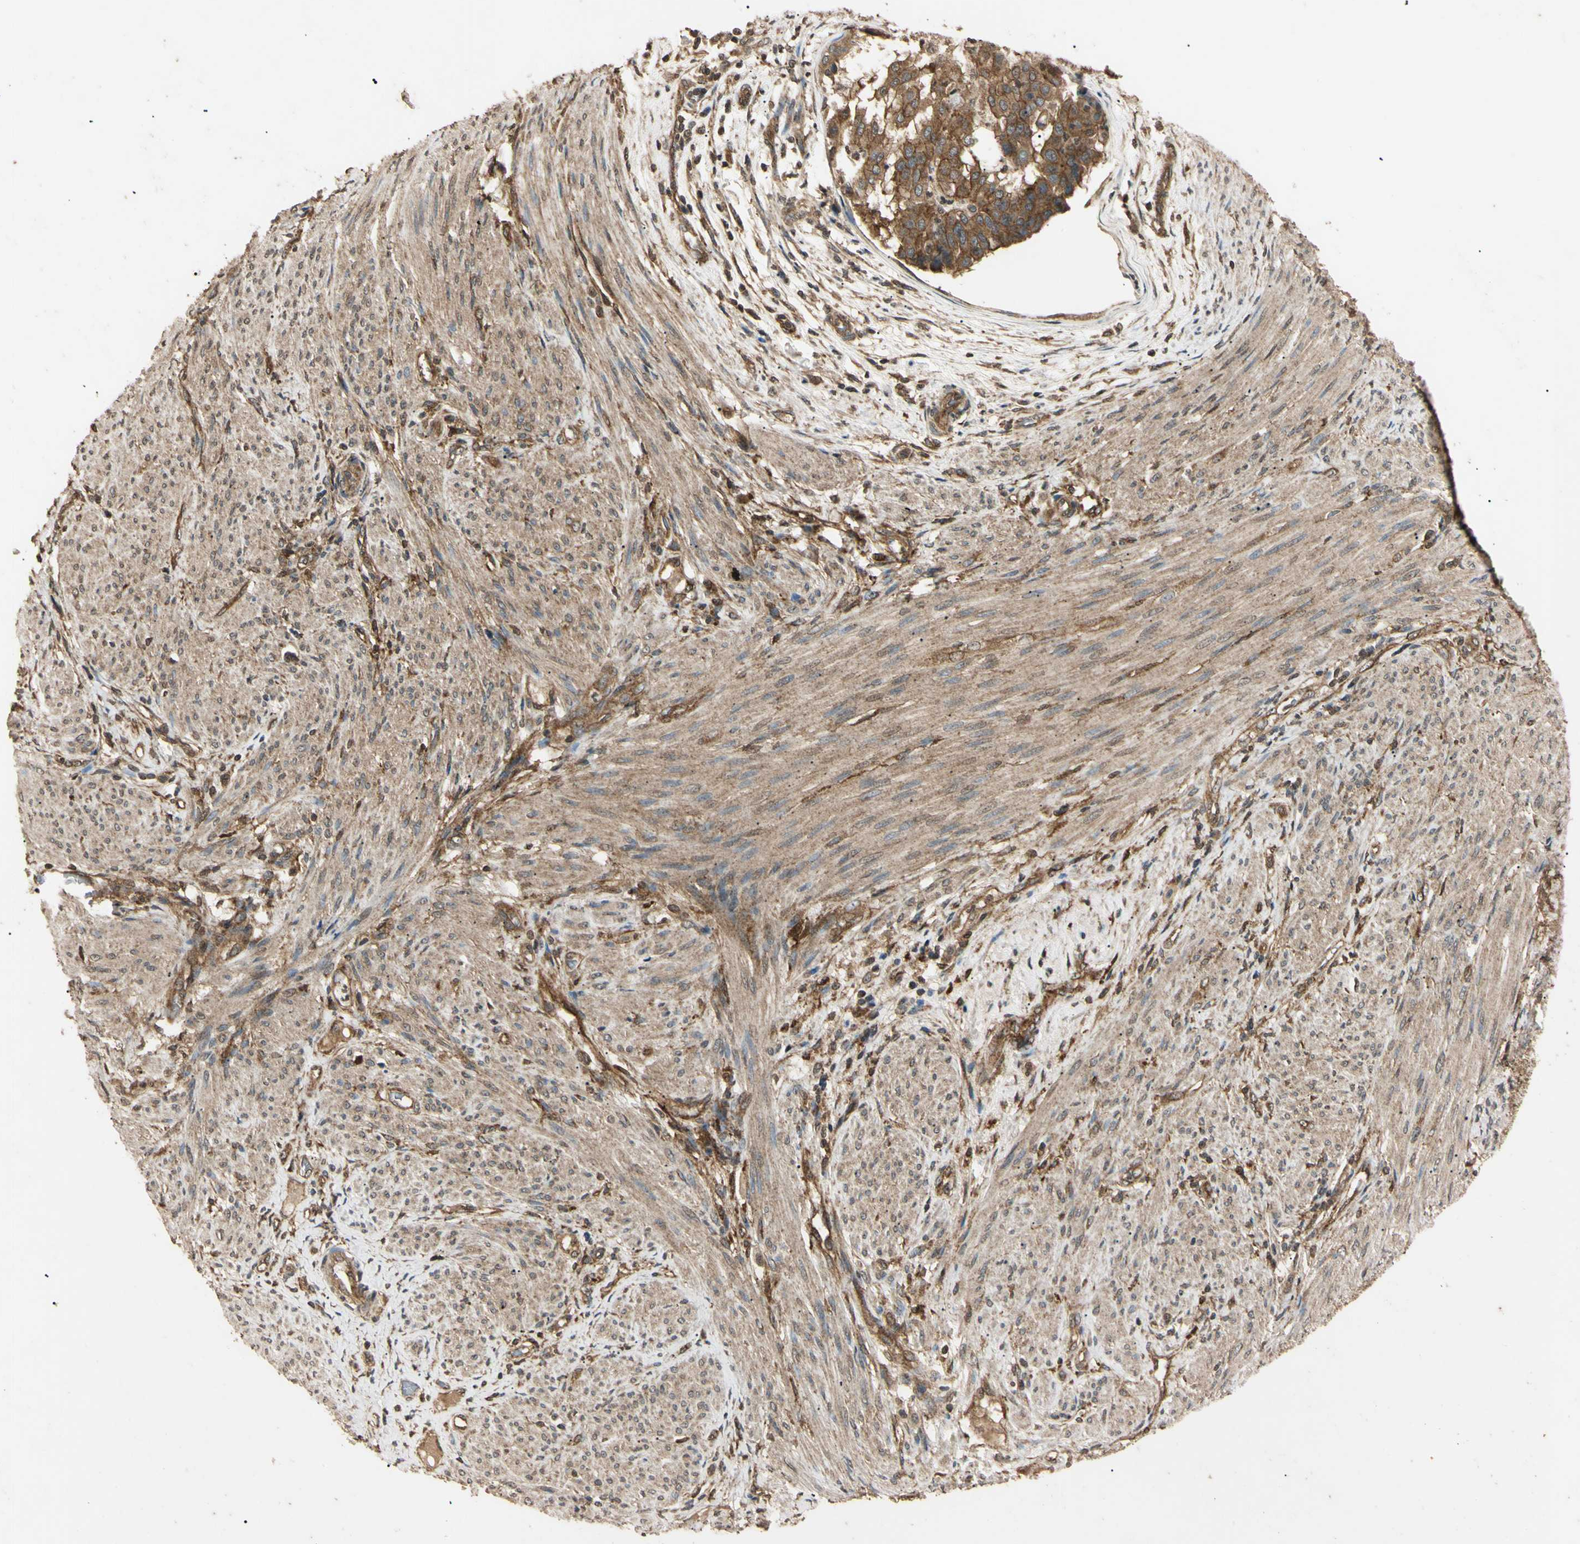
{"staining": {"intensity": "moderate", "quantity": "25%-75%", "location": "cytoplasmic/membranous"}, "tissue": "endometrial cancer", "cell_type": "Tumor cells", "image_type": "cancer", "snomed": [{"axis": "morphology", "description": "Adenocarcinoma, NOS"}, {"axis": "topography", "description": "Endometrium"}], "caption": "This histopathology image exhibits endometrial cancer (adenocarcinoma) stained with immunohistochemistry to label a protein in brown. The cytoplasmic/membranous of tumor cells show moderate positivity for the protein. Nuclei are counter-stained blue.", "gene": "EPN1", "patient": {"sex": "female", "age": 85}}